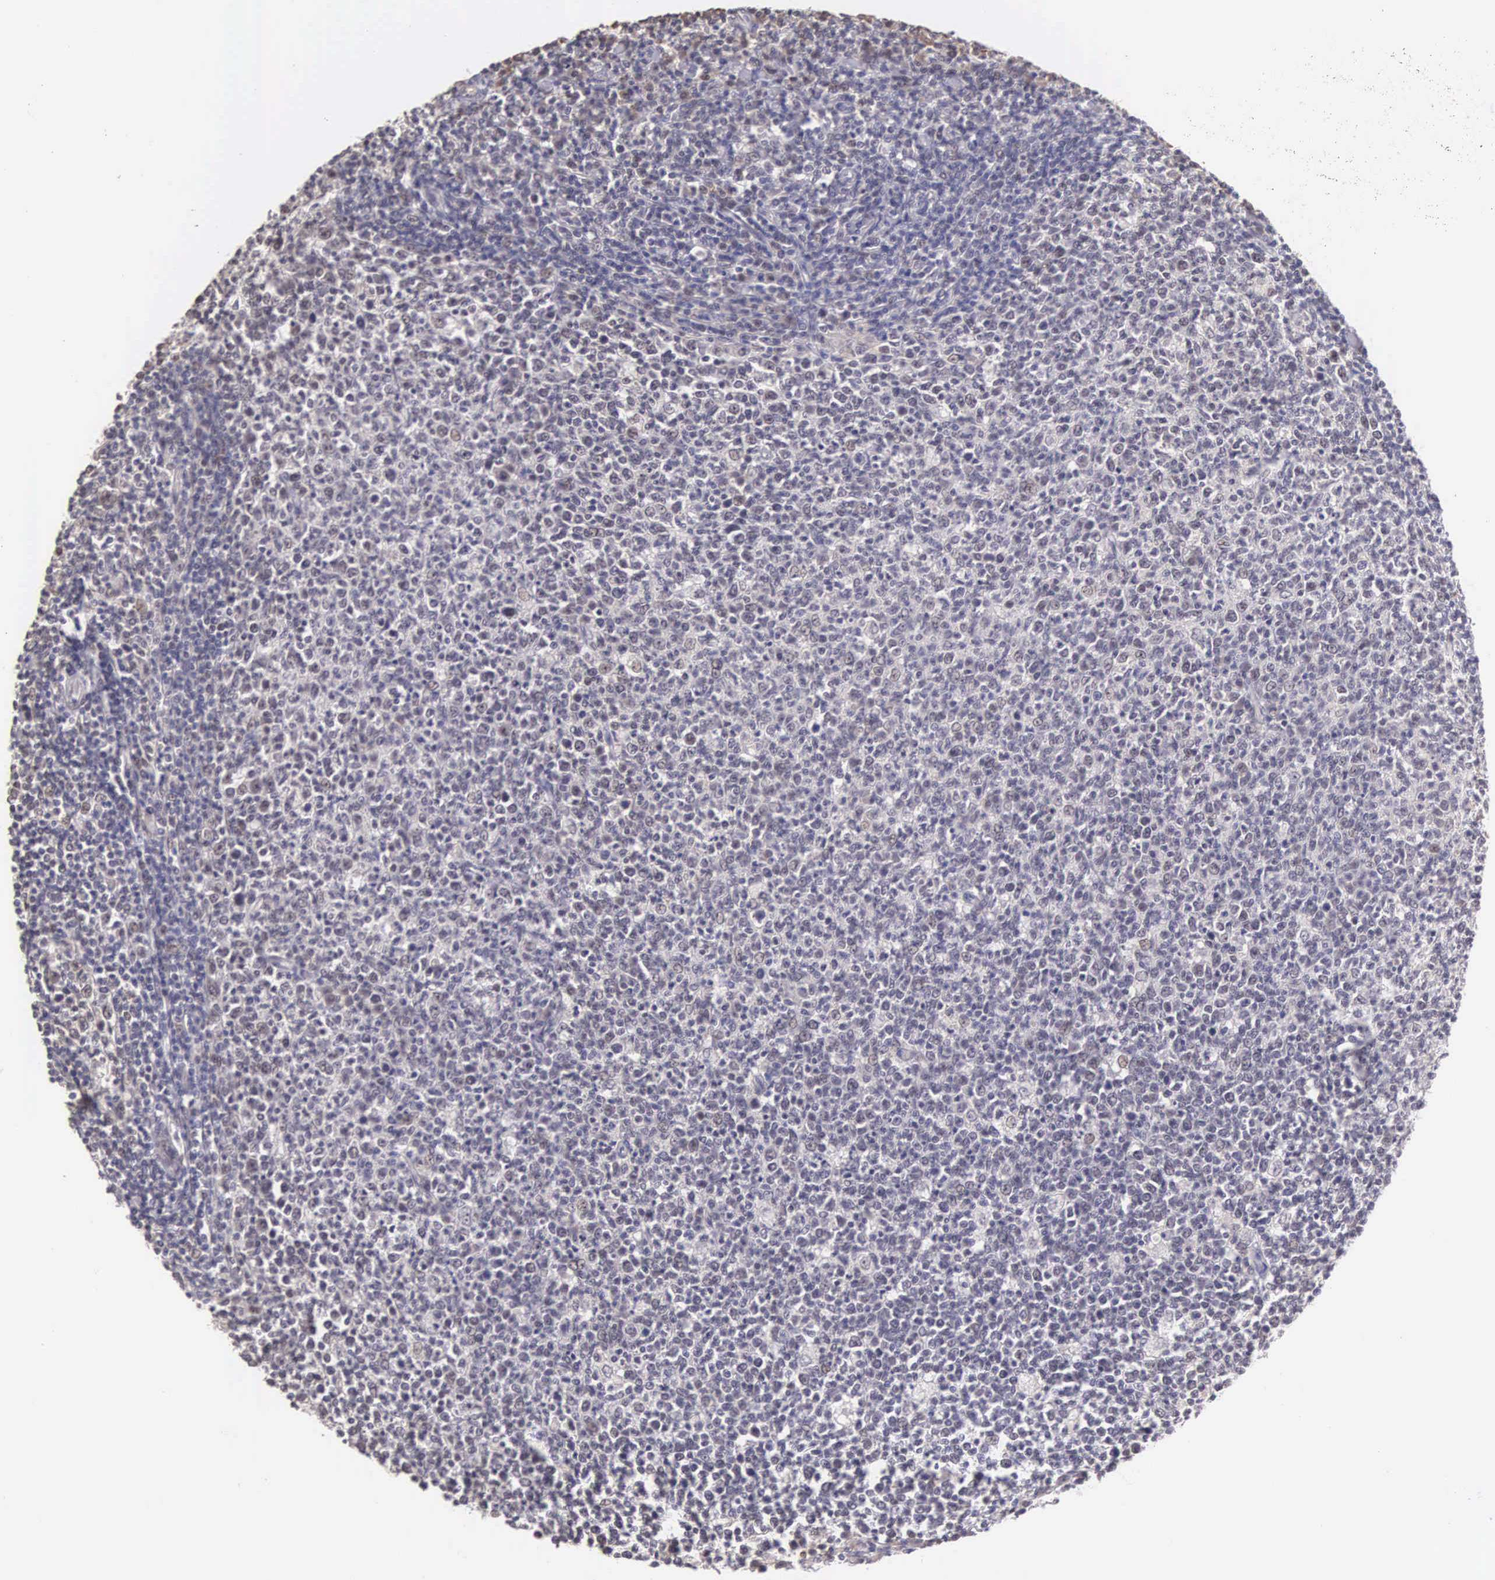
{"staining": {"intensity": "negative", "quantity": "none", "location": "none"}, "tissue": "tonsil", "cell_type": "Germinal center cells", "image_type": "normal", "snomed": [{"axis": "morphology", "description": "Normal tissue, NOS"}, {"axis": "topography", "description": "Tonsil"}], "caption": "The histopathology image shows no significant expression in germinal center cells of tonsil. (DAB IHC with hematoxylin counter stain).", "gene": "HMGXB4", "patient": {"sex": "male", "age": 6}}